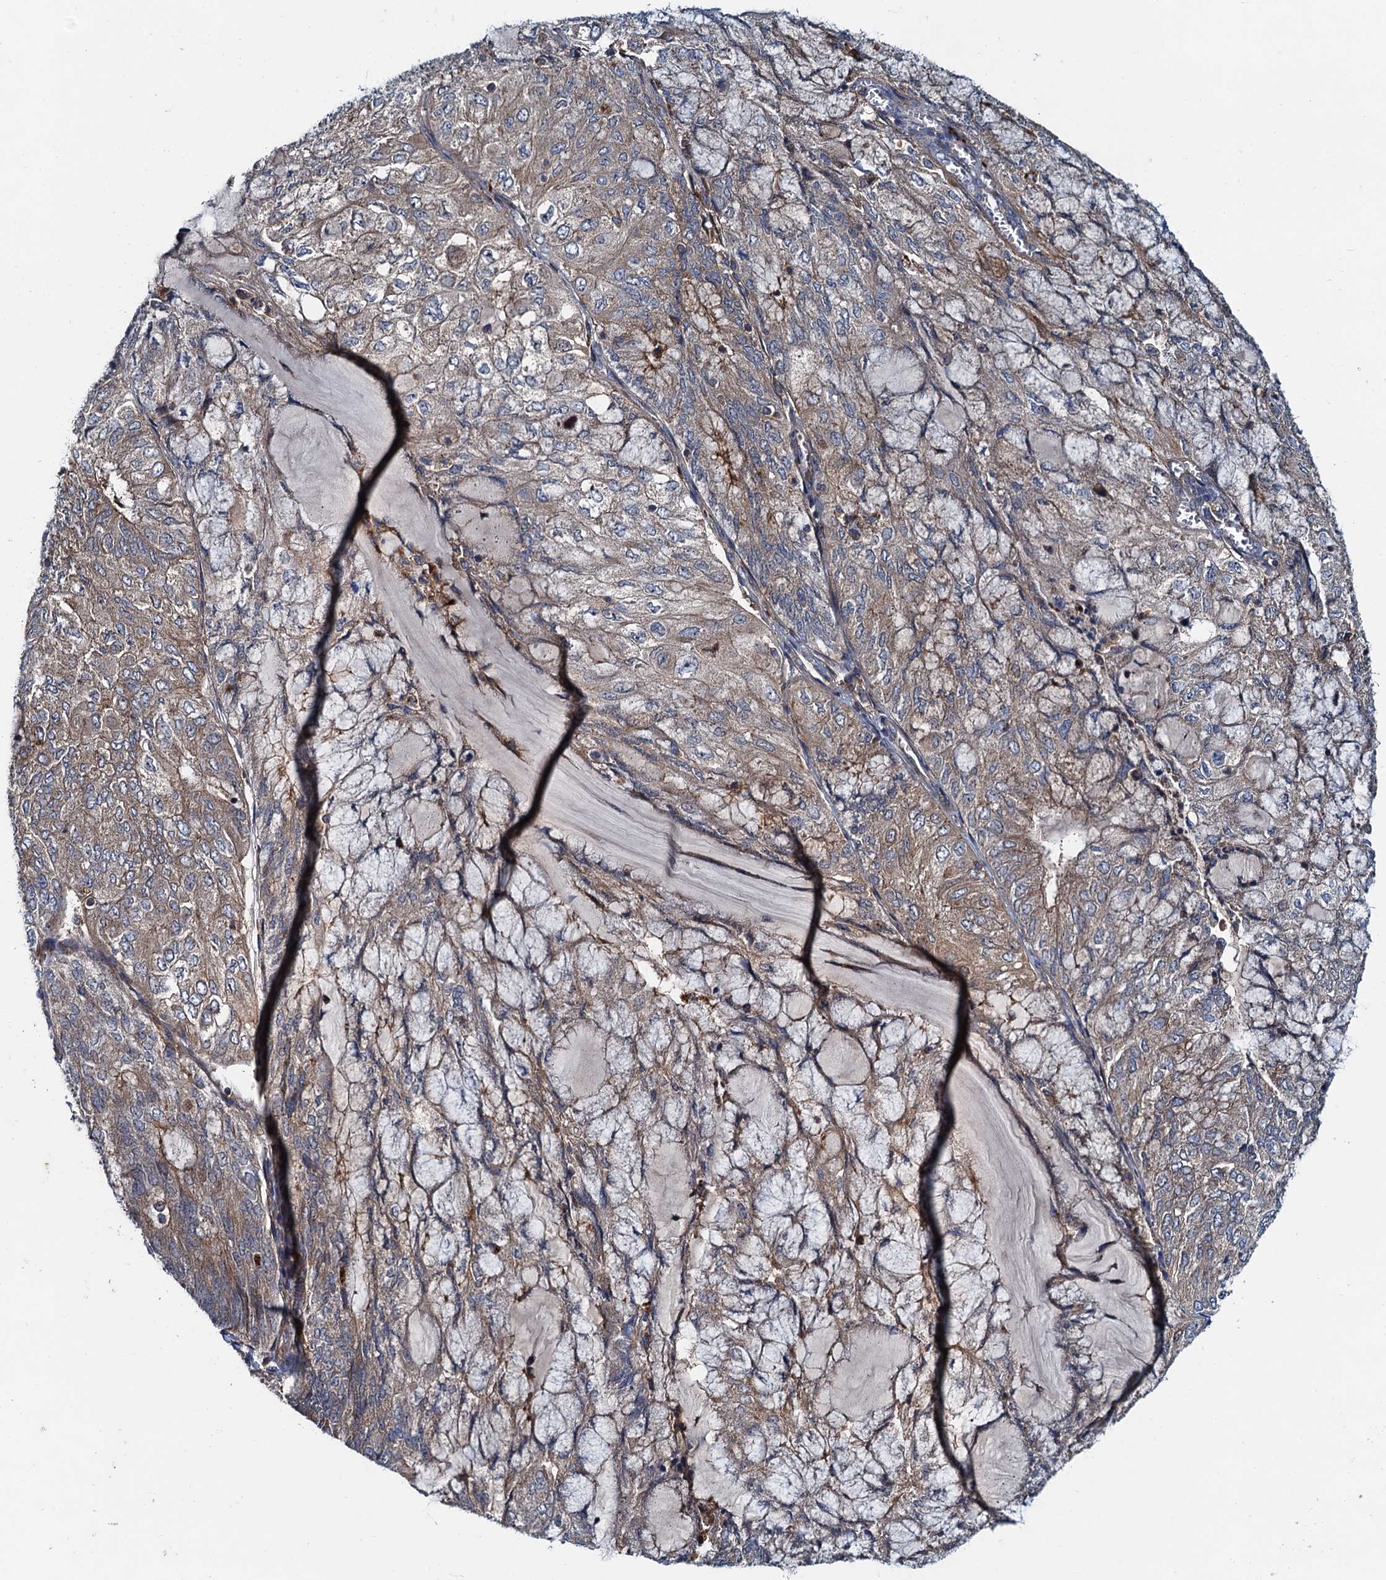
{"staining": {"intensity": "moderate", "quantity": "25%-75%", "location": "cytoplasmic/membranous"}, "tissue": "endometrial cancer", "cell_type": "Tumor cells", "image_type": "cancer", "snomed": [{"axis": "morphology", "description": "Adenocarcinoma, NOS"}, {"axis": "topography", "description": "Endometrium"}], "caption": "Endometrial adenocarcinoma stained with a brown dye demonstrates moderate cytoplasmic/membranous positive positivity in about 25%-75% of tumor cells.", "gene": "EFL1", "patient": {"sex": "female", "age": 81}}